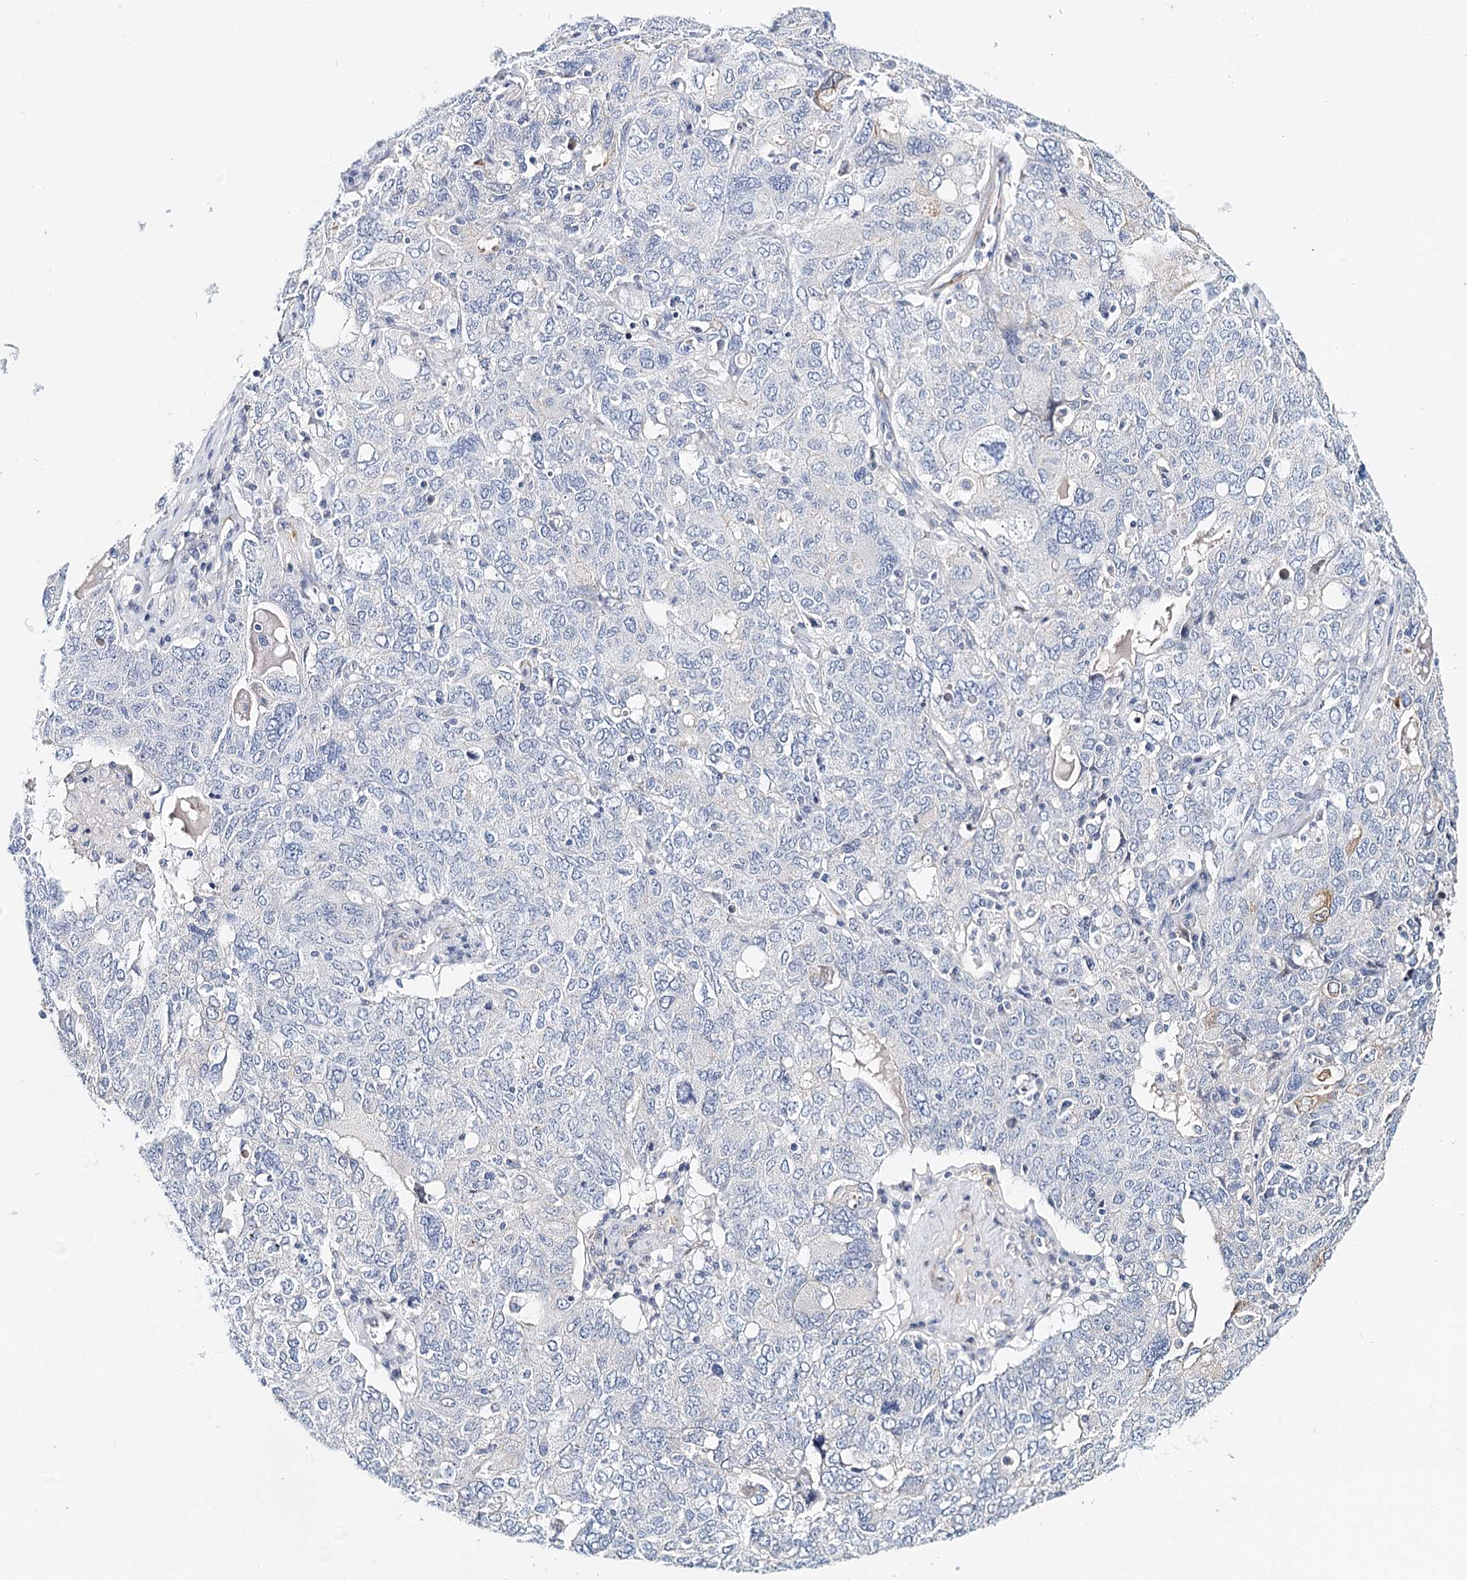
{"staining": {"intensity": "negative", "quantity": "none", "location": "none"}, "tissue": "ovarian cancer", "cell_type": "Tumor cells", "image_type": "cancer", "snomed": [{"axis": "morphology", "description": "Carcinoma, endometroid"}, {"axis": "topography", "description": "Ovary"}], "caption": "Protein analysis of ovarian cancer shows no significant positivity in tumor cells.", "gene": "TEX12", "patient": {"sex": "female", "age": 62}}